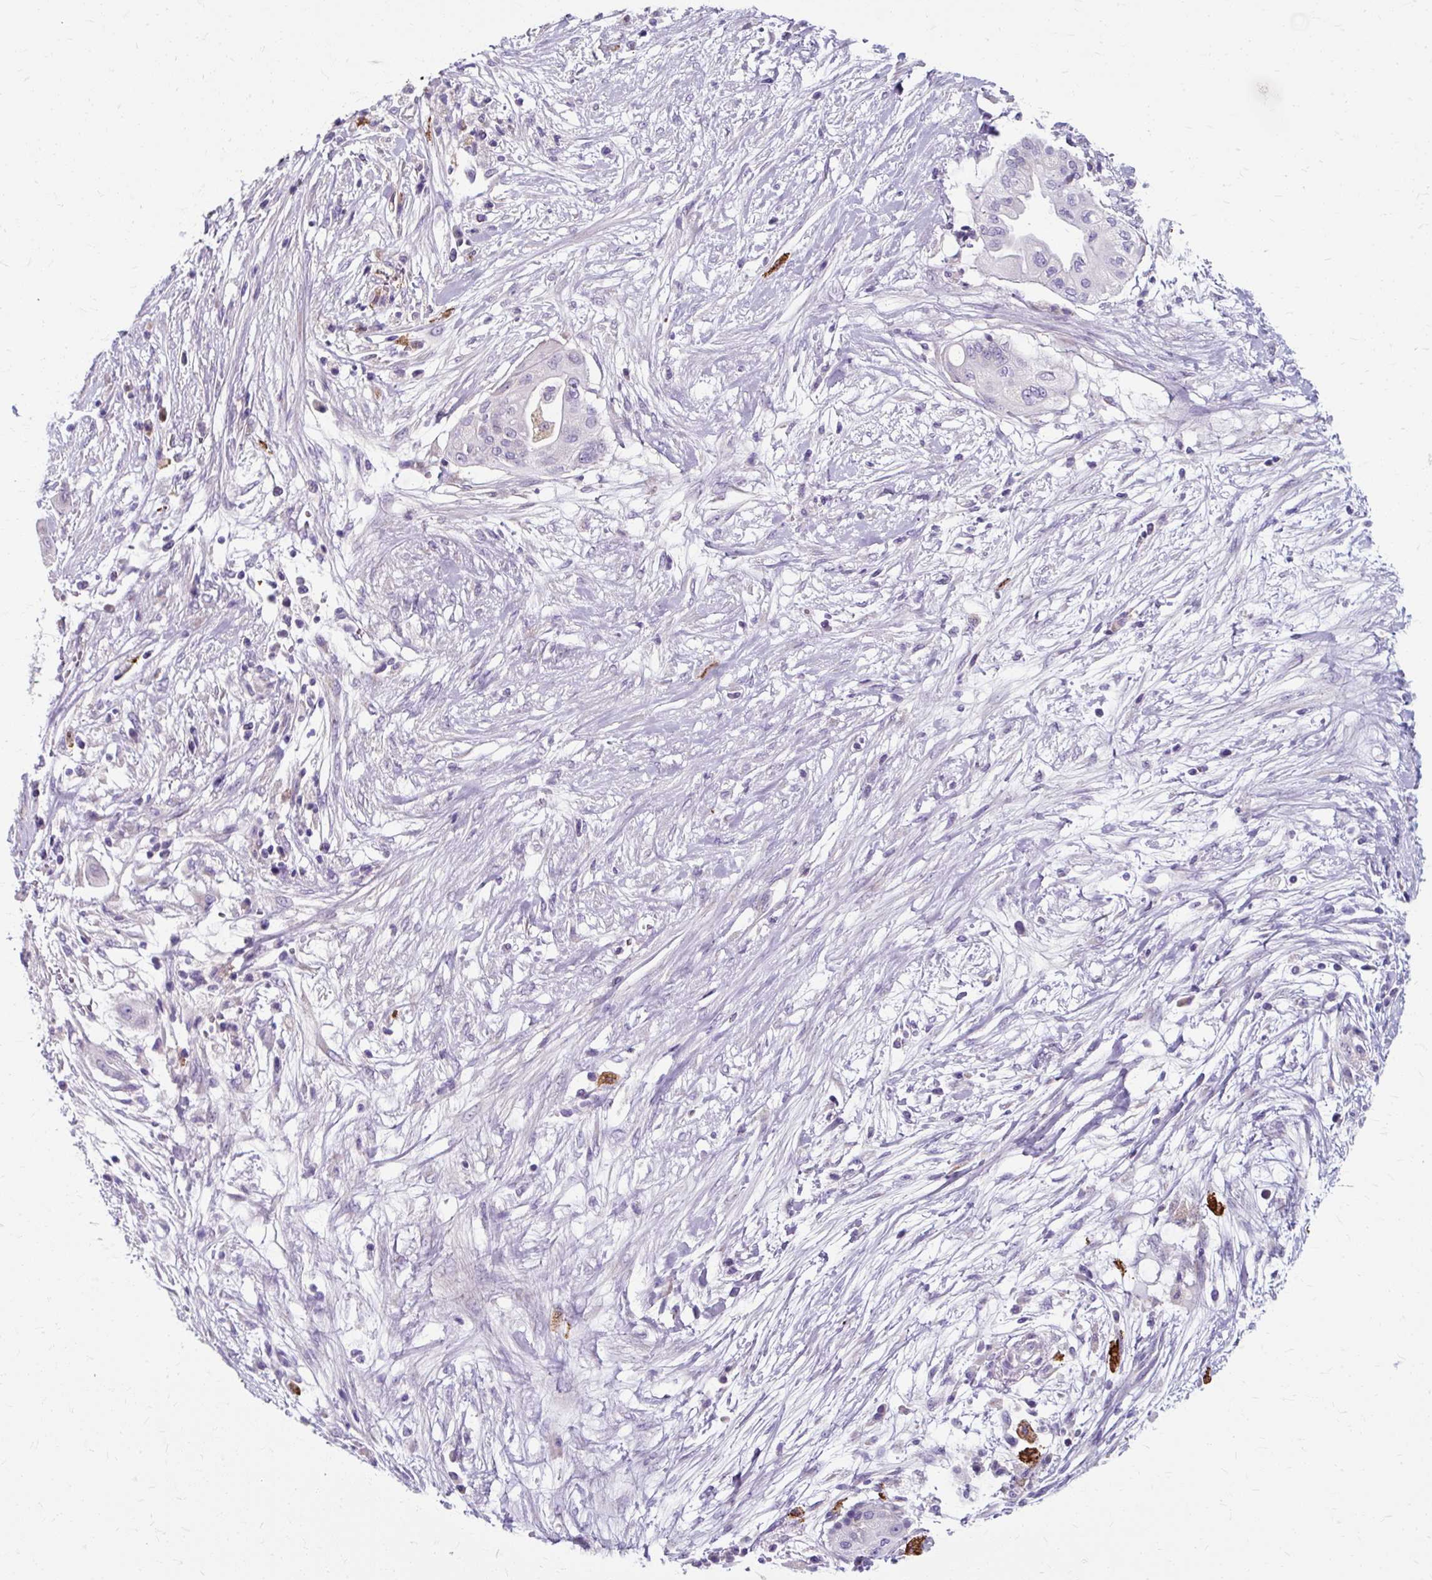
{"staining": {"intensity": "negative", "quantity": "none", "location": "none"}, "tissue": "pancreatic cancer", "cell_type": "Tumor cells", "image_type": "cancer", "snomed": [{"axis": "morphology", "description": "Adenocarcinoma, NOS"}, {"axis": "topography", "description": "Pancreas"}], "caption": "Immunohistochemistry of pancreatic cancer displays no staining in tumor cells.", "gene": "ZNF555", "patient": {"sex": "male", "age": 68}}